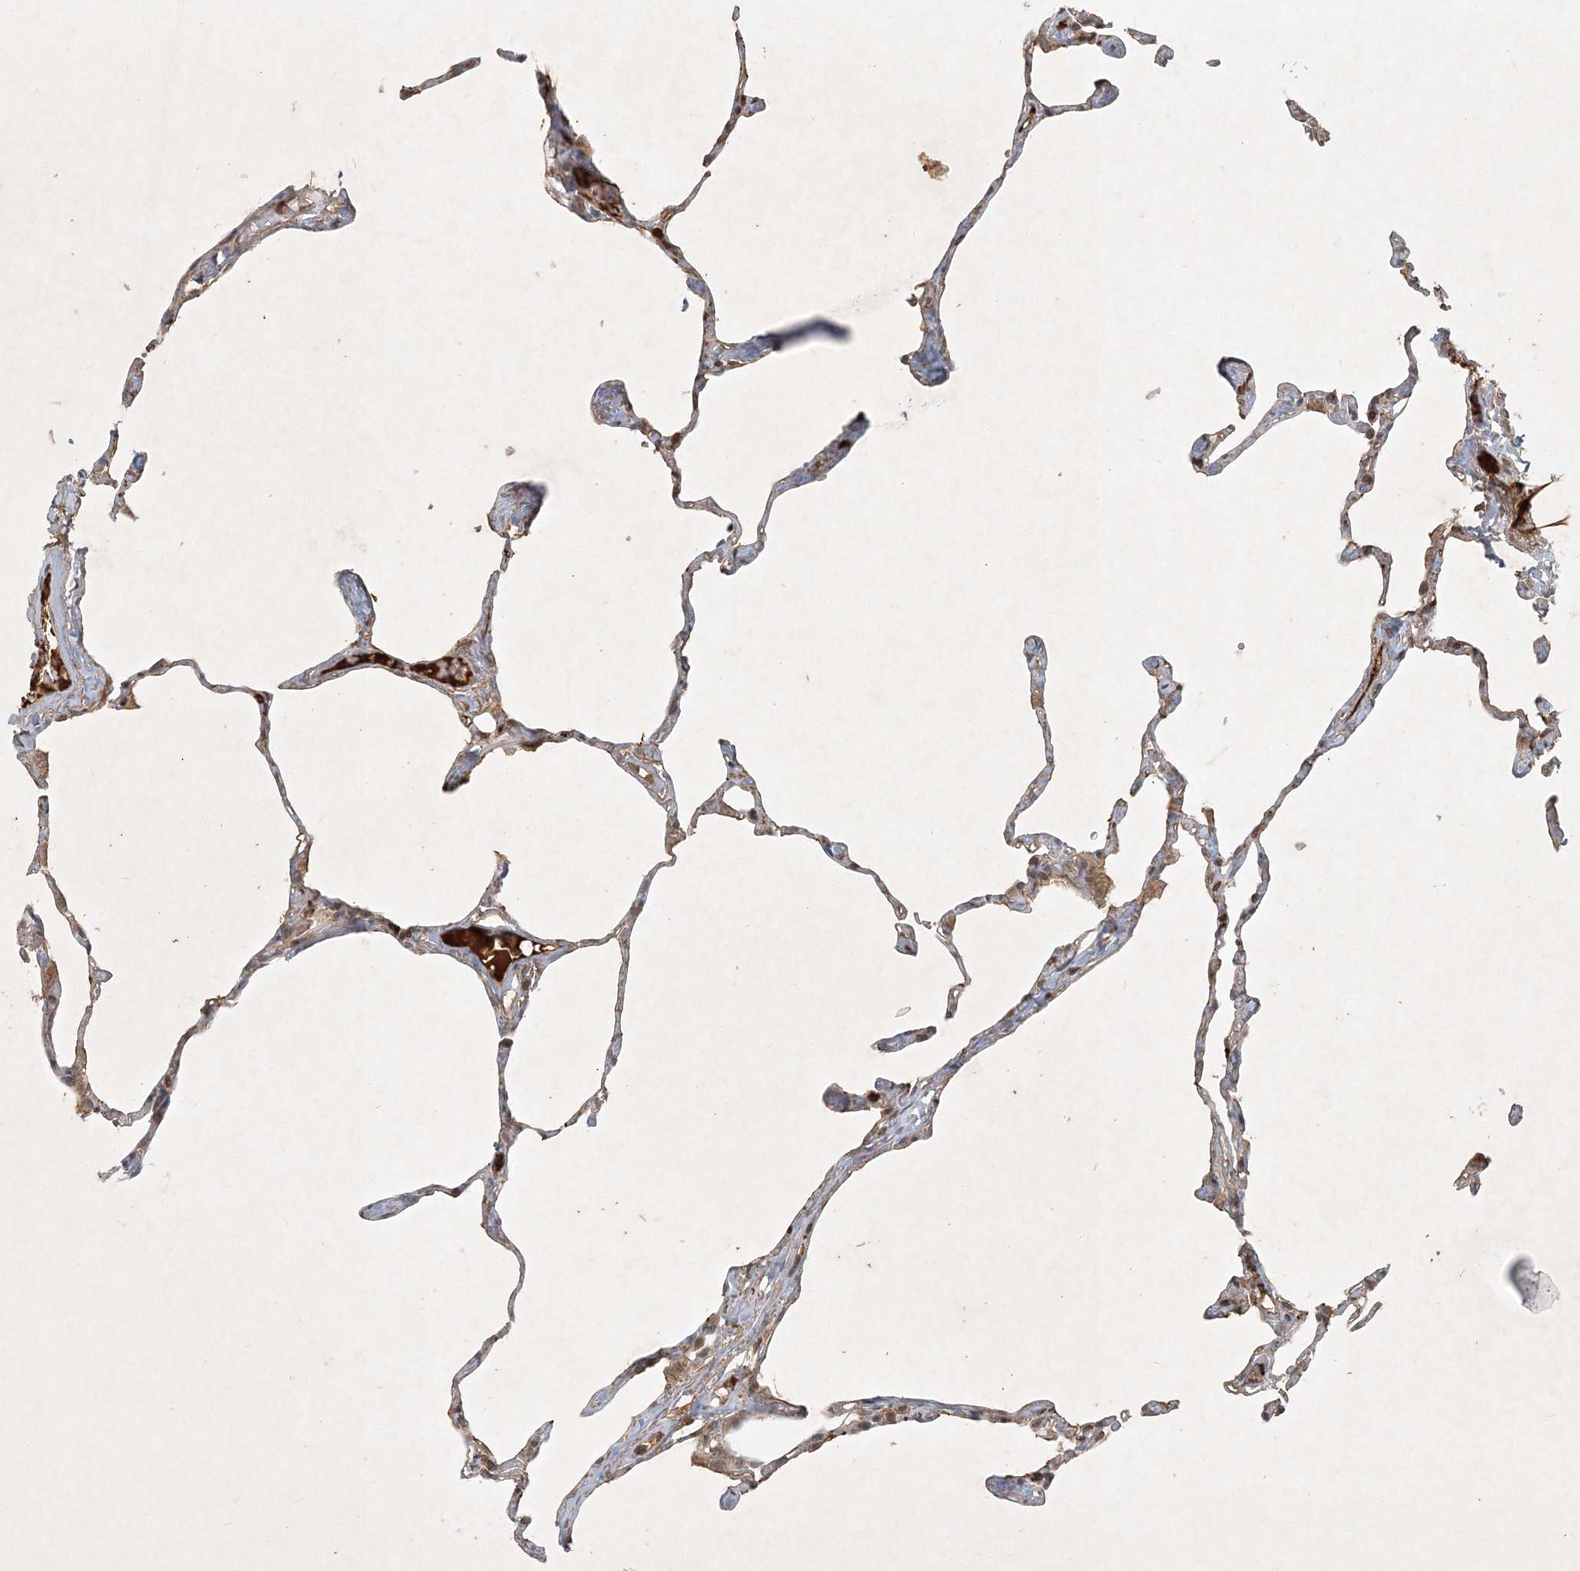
{"staining": {"intensity": "weak", "quantity": "25%-75%", "location": "cytoplasmic/membranous"}, "tissue": "lung", "cell_type": "Alveolar cells", "image_type": "normal", "snomed": [{"axis": "morphology", "description": "Normal tissue, NOS"}, {"axis": "topography", "description": "Lung"}], "caption": "Lung was stained to show a protein in brown. There is low levels of weak cytoplasmic/membranous positivity in about 25%-75% of alveolar cells.", "gene": "TNFAIP6", "patient": {"sex": "male", "age": 65}}